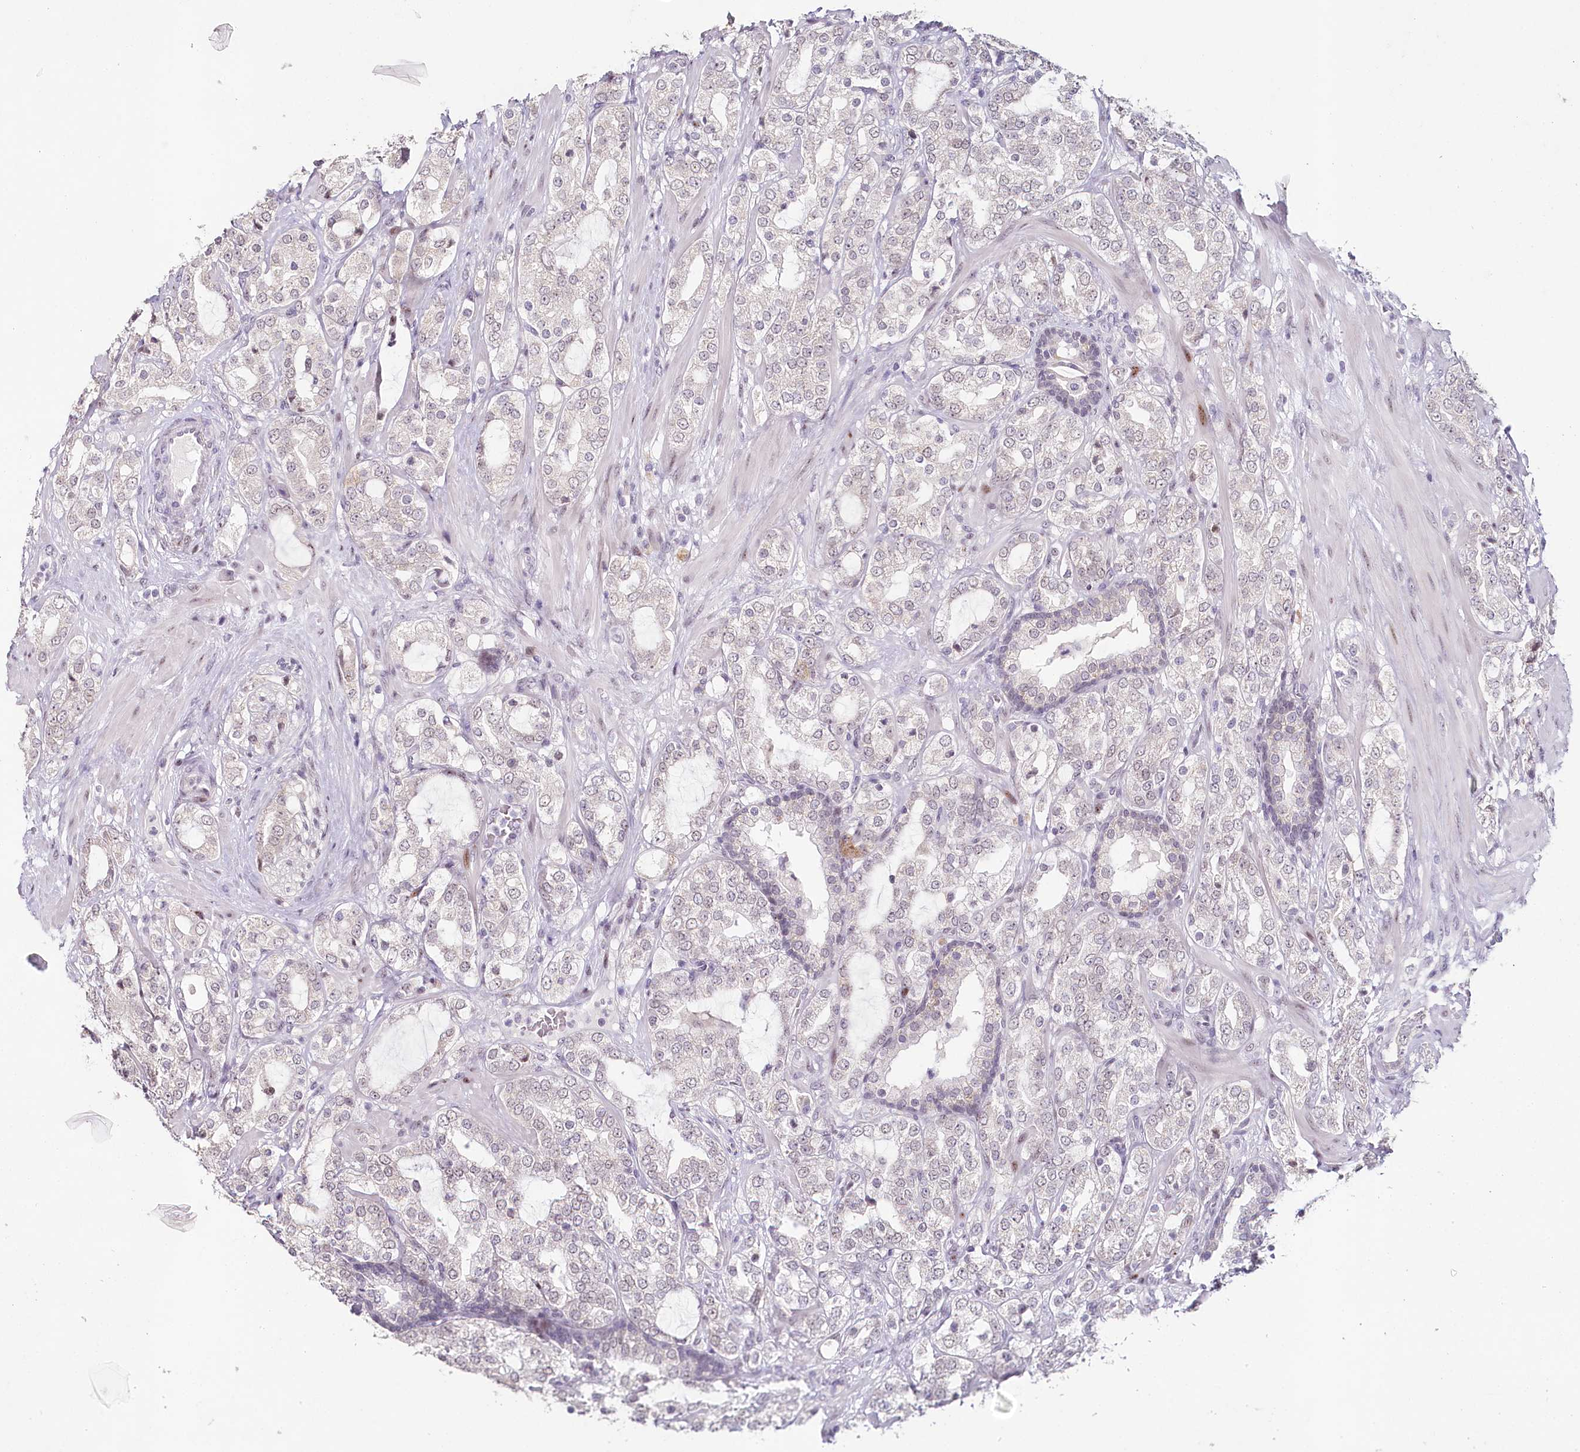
{"staining": {"intensity": "negative", "quantity": "none", "location": "none"}, "tissue": "prostate cancer", "cell_type": "Tumor cells", "image_type": "cancer", "snomed": [{"axis": "morphology", "description": "Adenocarcinoma, High grade"}, {"axis": "topography", "description": "Prostate"}], "caption": "A high-resolution photomicrograph shows immunohistochemistry (IHC) staining of high-grade adenocarcinoma (prostate), which shows no significant positivity in tumor cells. (Immunohistochemistry, brightfield microscopy, high magnification).", "gene": "HPD", "patient": {"sex": "male", "age": 64}}